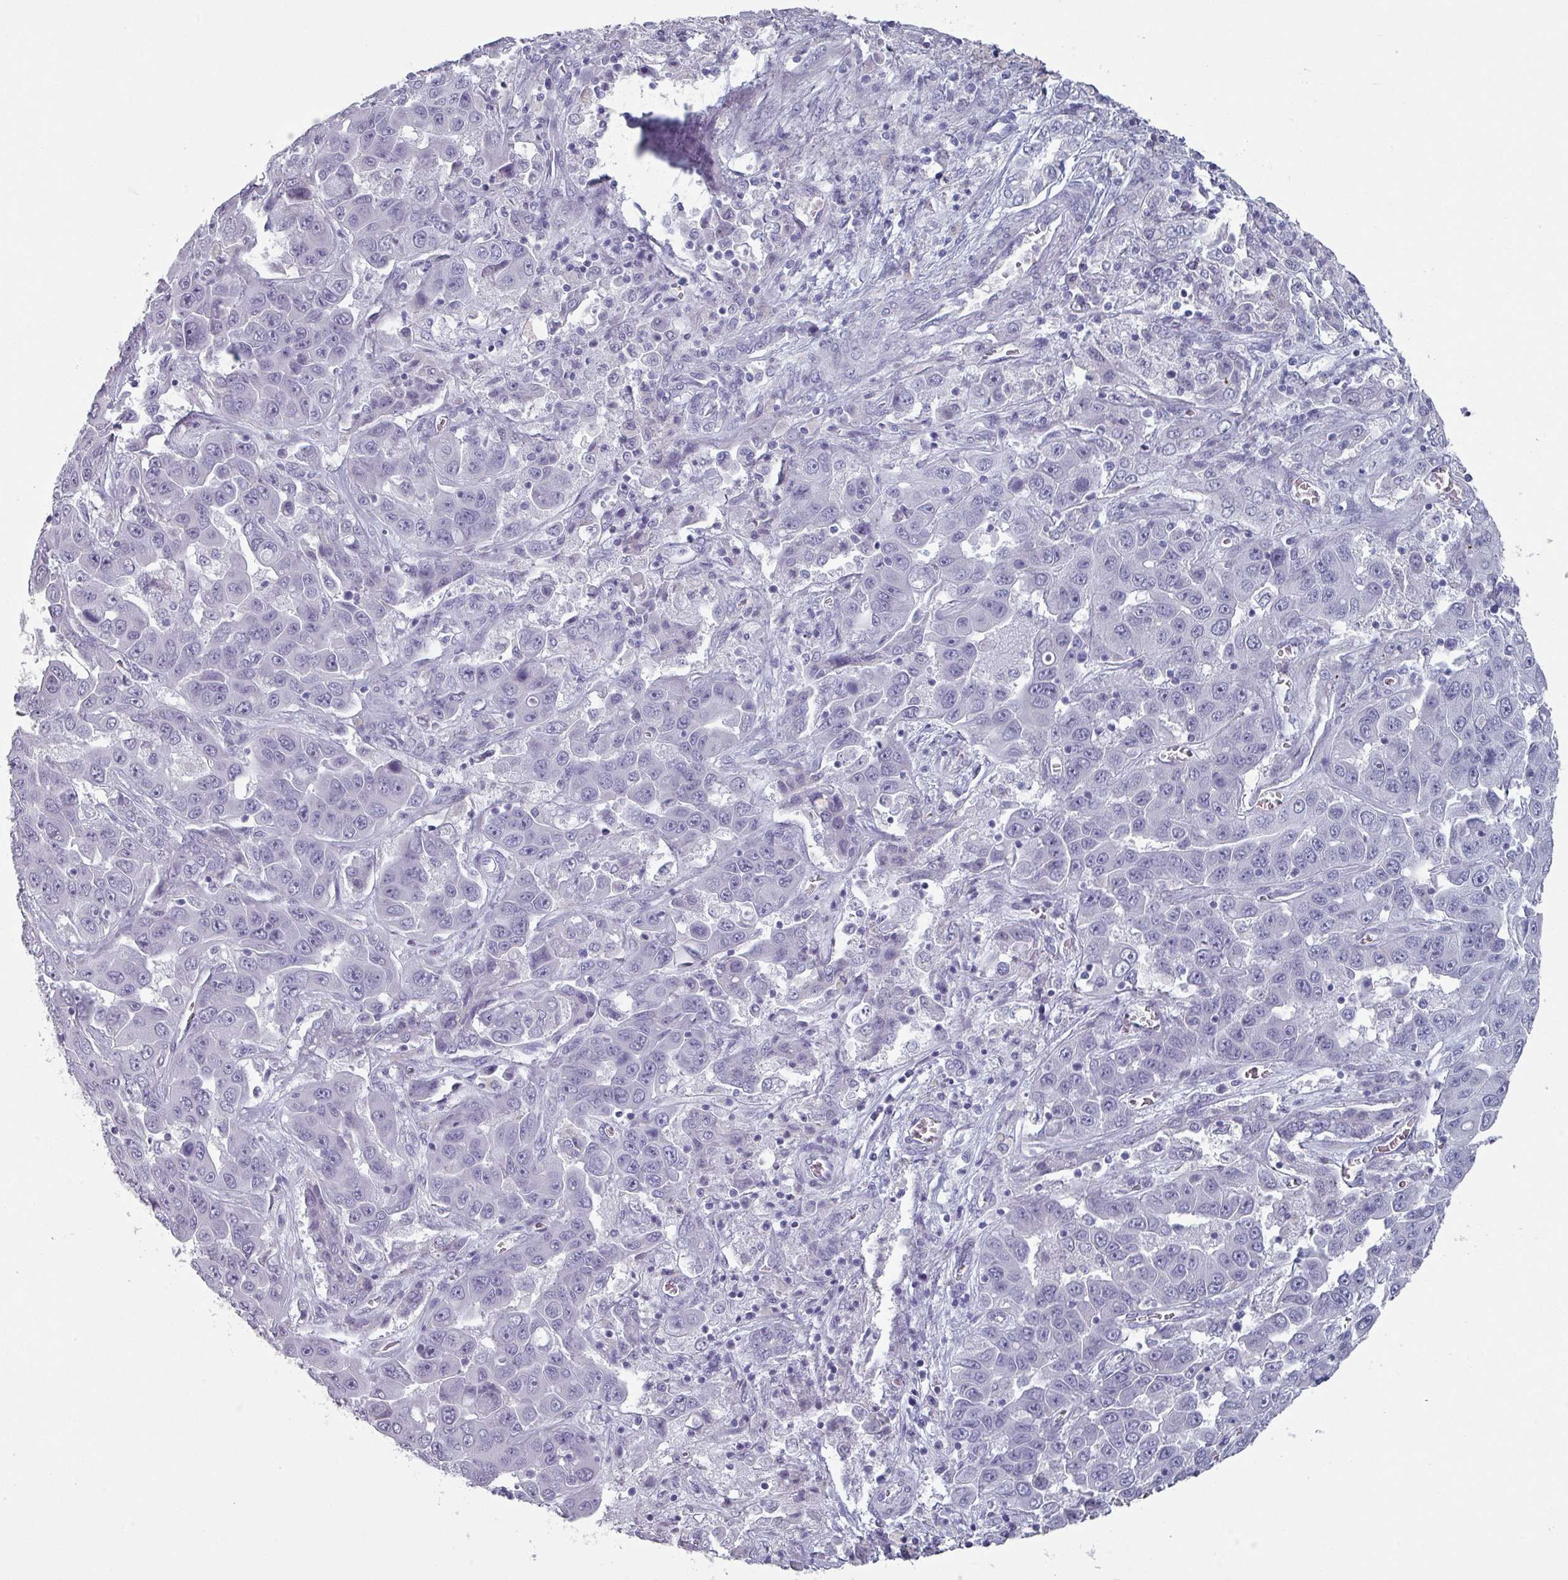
{"staining": {"intensity": "negative", "quantity": "none", "location": "none"}, "tissue": "liver cancer", "cell_type": "Tumor cells", "image_type": "cancer", "snomed": [{"axis": "morphology", "description": "Cholangiocarcinoma"}, {"axis": "topography", "description": "Liver"}], "caption": "Image shows no protein positivity in tumor cells of liver cholangiocarcinoma tissue.", "gene": "SLC35G2", "patient": {"sex": "female", "age": 52}}